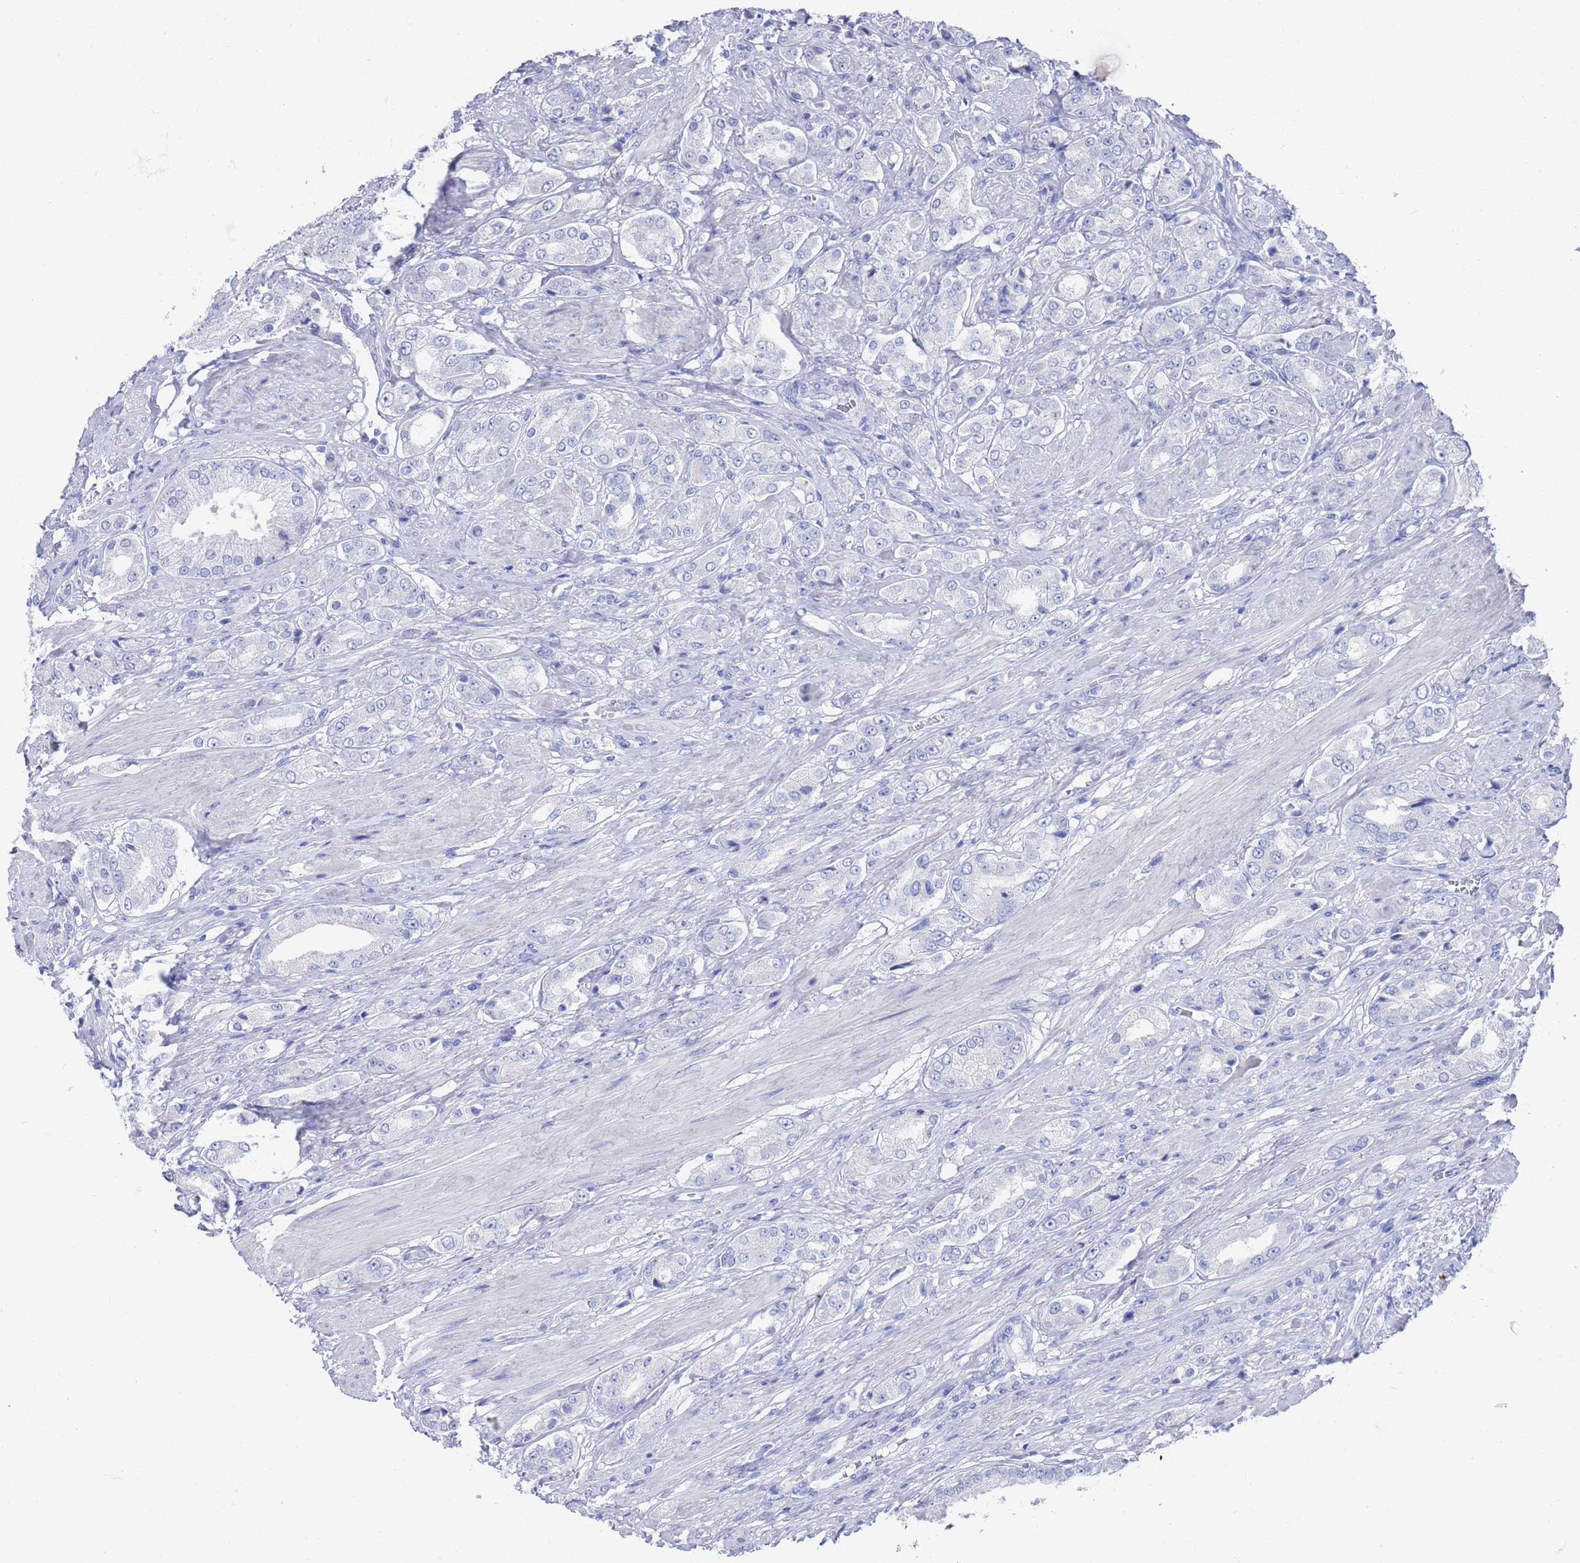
{"staining": {"intensity": "negative", "quantity": "none", "location": "none"}, "tissue": "prostate cancer", "cell_type": "Tumor cells", "image_type": "cancer", "snomed": [{"axis": "morphology", "description": "Adenocarcinoma, High grade"}, {"axis": "topography", "description": "Prostate and seminal vesicle, NOS"}], "caption": "Prostate cancer (adenocarcinoma (high-grade)) was stained to show a protein in brown. There is no significant staining in tumor cells.", "gene": "MTMR2", "patient": {"sex": "male", "age": 64}}